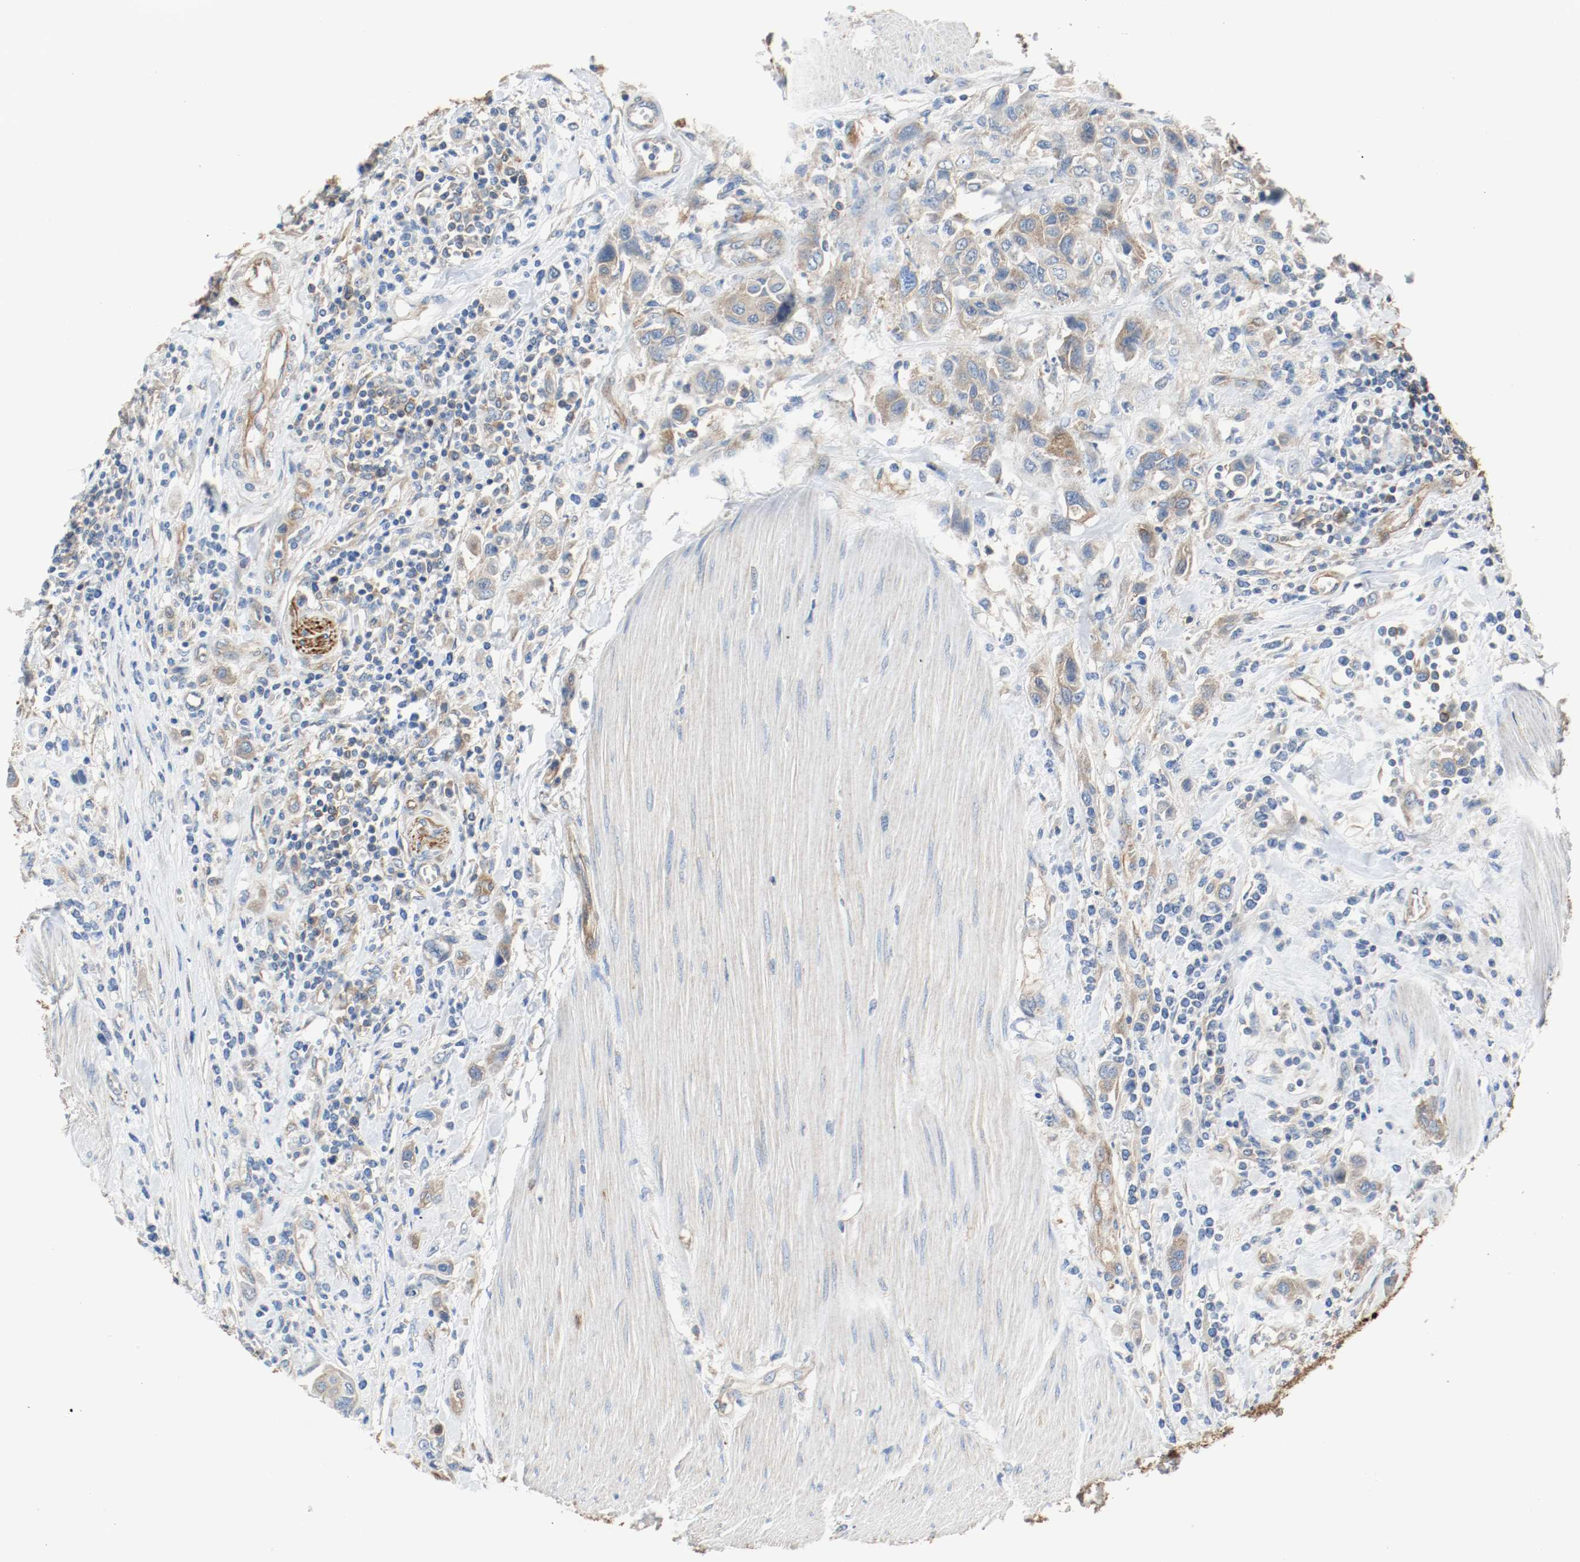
{"staining": {"intensity": "weak", "quantity": ">75%", "location": "cytoplasmic/membranous"}, "tissue": "urothelial cancer", "cell_type": "Tumor cells", "image_type": "cancer", "snomed": [{"axis": "morphology", "description": "Urothelial carcinoma, High grade"}, {"axis": "topography", "description": "Urinary bladder"}], "caption": "A low amount of weak cytoplasmic/membranous staining is seen in approximately >75% of tumor cells in urothelial cancer tissue. Using DAB (3,3'-diaminobenzidine) (brown) and hematoxylin (blue) stains, captured at high magnification using brightfield microscopy.", "gene": "TUBA3D", "patient": {"sex": "male", "age": 50}}